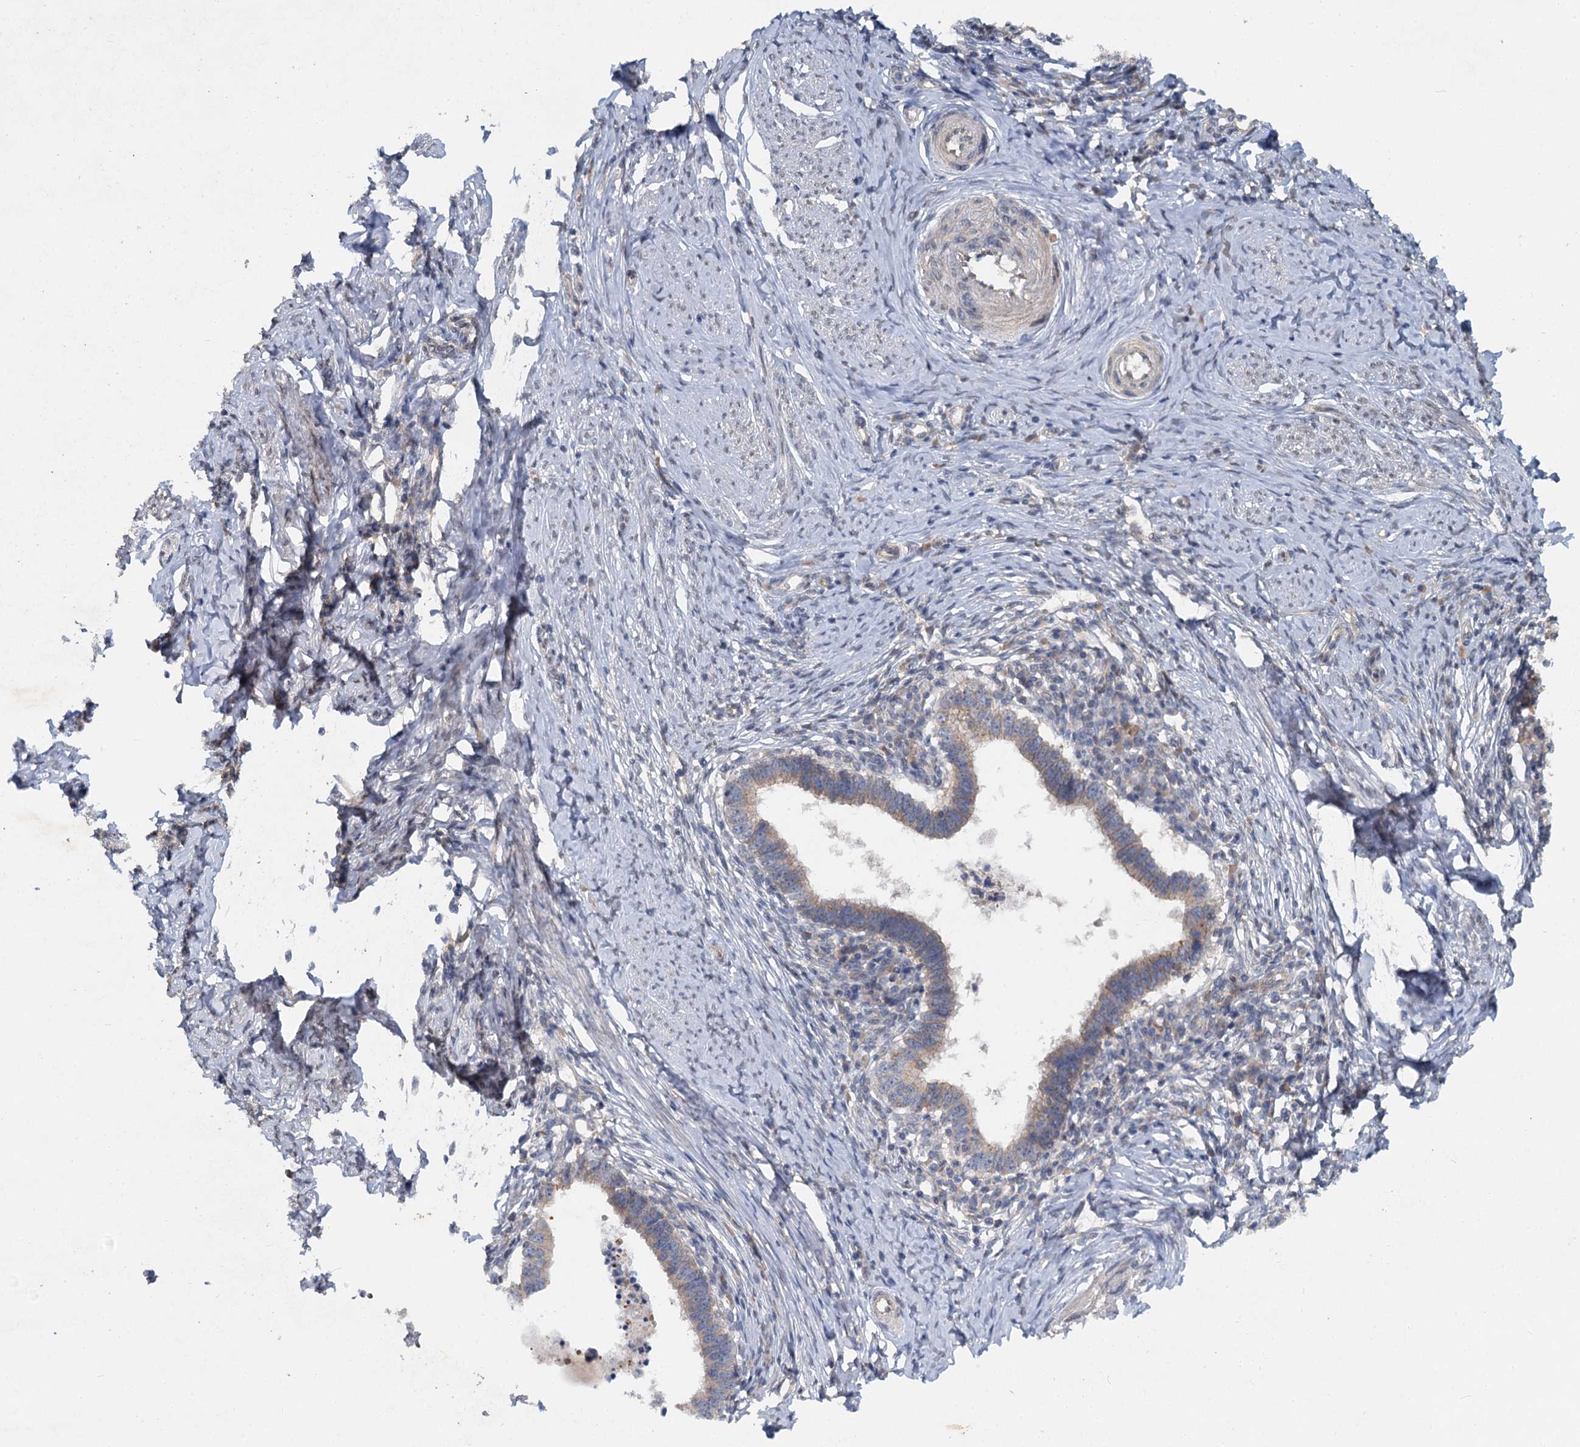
{"staining": {"intensity": "weak", "quantity": ">75%", "location": "cytoplasmic/membranous"}, "tissue": "cervical cancer", "cell_type": "Tumor cells", "image_type": "cancer", "snomed": [{"axis": "morphology", "description": "Adenocarcinoma, NOS"}, {"axis": "topography", "description": "Cervix"}], "caption": "Immunohistochemical staining of adenocarcinoma (cervical) exhibits low levels of weak cytoplasmic/membranous staining in approximately >75% of tumor cells.", "gene": "ZNF324", "patient": {"sex": "female", "age": 36}}